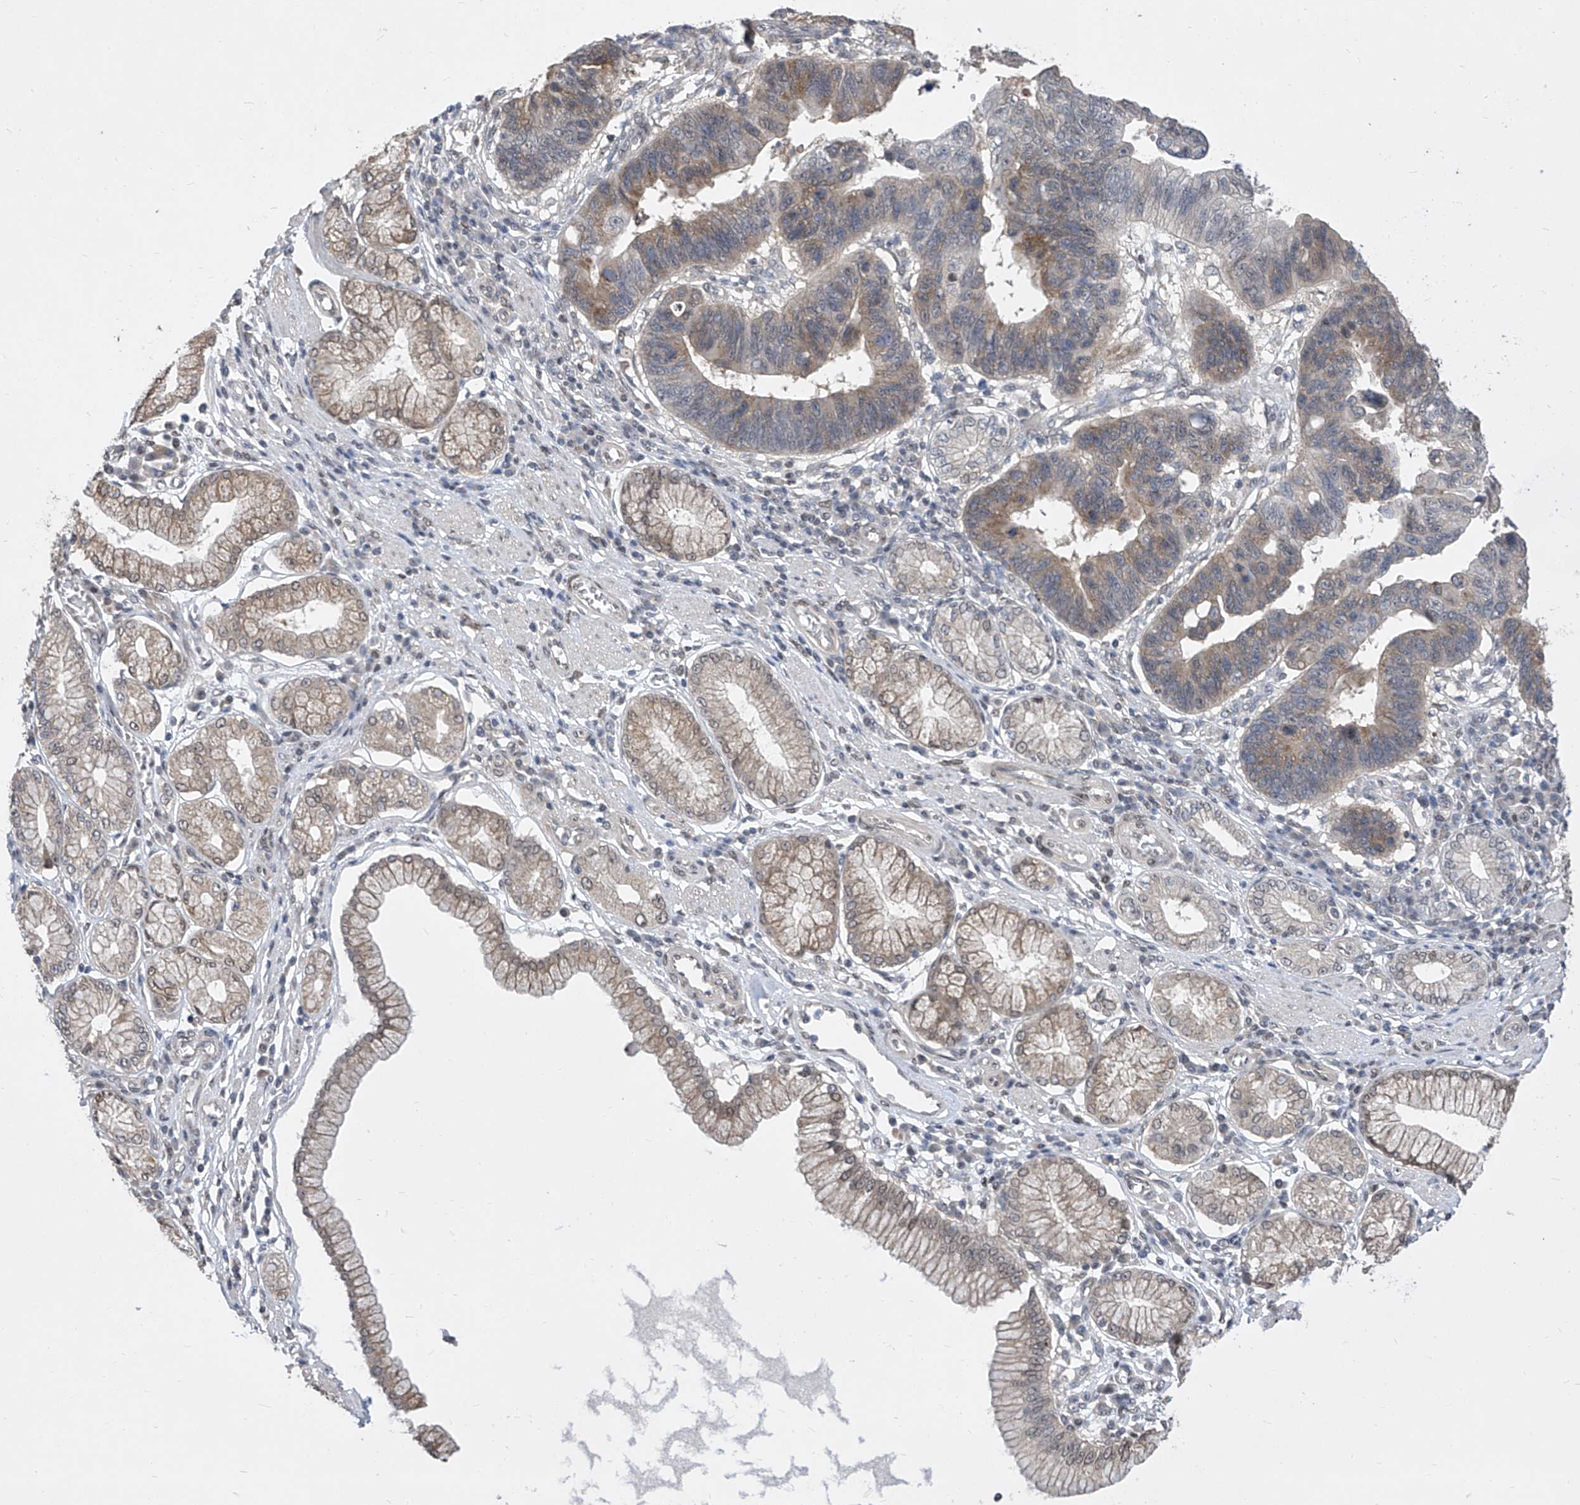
{"staining": {"intensity": "moderate", "quantity": "25%-75%", "location": "cytoplasmic/membranous"}, "tissue": "stomach cancer", "cell_type": "Tumor cells", "image_type": "cancer", "snomed": [{"axis": "morphology", "description": "Adenocarcinoma, NOS"}, {"axis": "topography", "description": "Stomach"}], "caption": "Immunohistochemistry image of neoplastic tissue: adenocarcinoma (stomach) stained using immunohistochemistry (IHC) reveals medium levels of moderate protein expression localized specifically in the cytoplasmic/membranous of tumor cells, appearing as a cytoplasmic/membranous brown color.", "gene": "CETN2", "patient": {"sex": "male", "age": 59}}